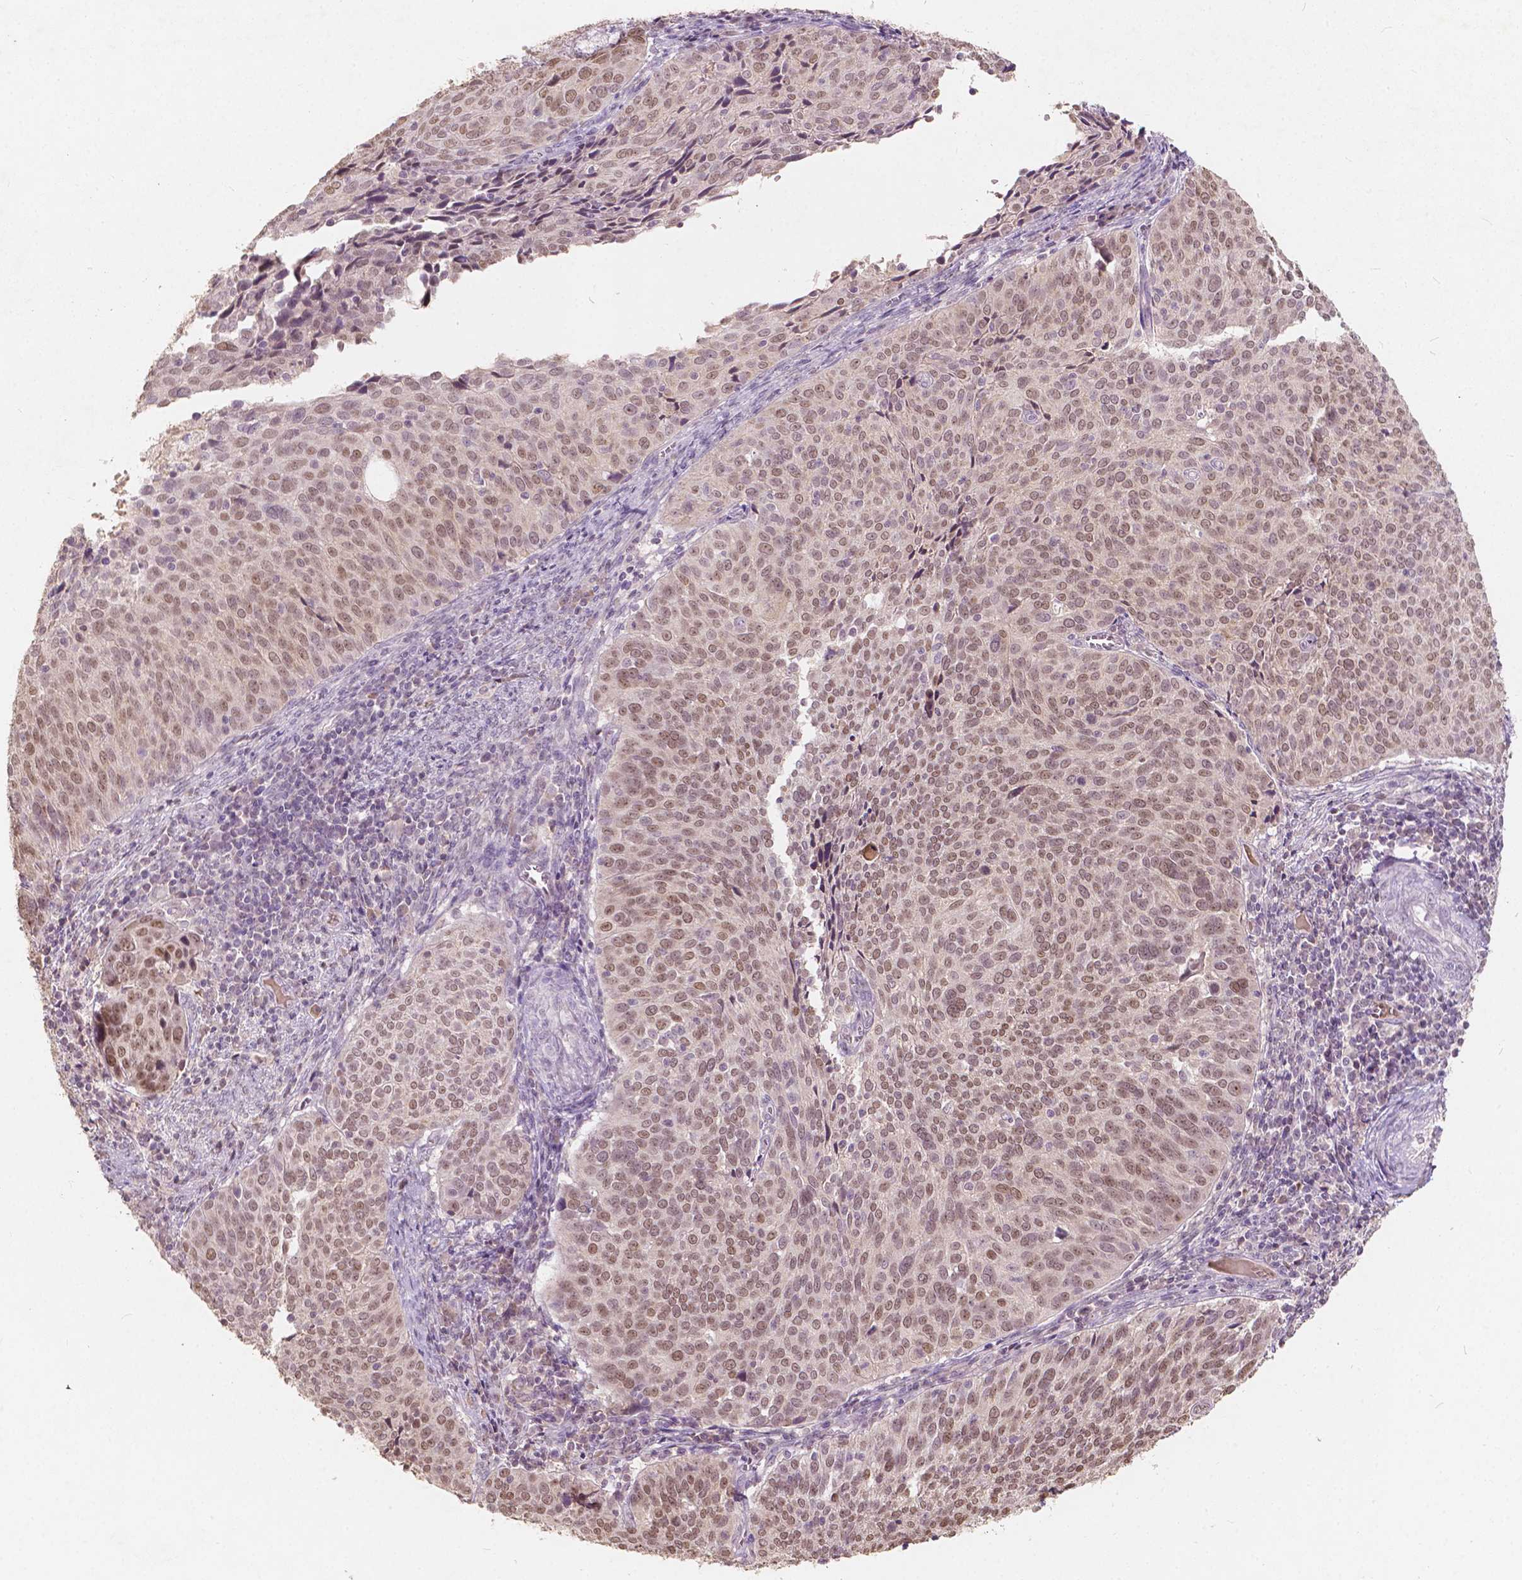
{"staining": {"intensity": "moderate", "quantity": ">75%", "location": "nuclear"}, "tissue": "cervical cancer", "cell_type": "Tumor cells", "image_type": "cancer", "snomed": [{"axis": "morphology", "description": "Squamous cell carcinoma, NOS"}, {"axis": "topography", "description": "Cervix"}], "caption": "A medium amount of moderate nuclear expression is seen in approximately >75% of tumor cells in squamous cell carcinoma (cervical) tissue. (DAB IHC with brightfield microscopy, high magnification).", "gene": "SOX15", "patient": {"sex": "female", "age": 39}}